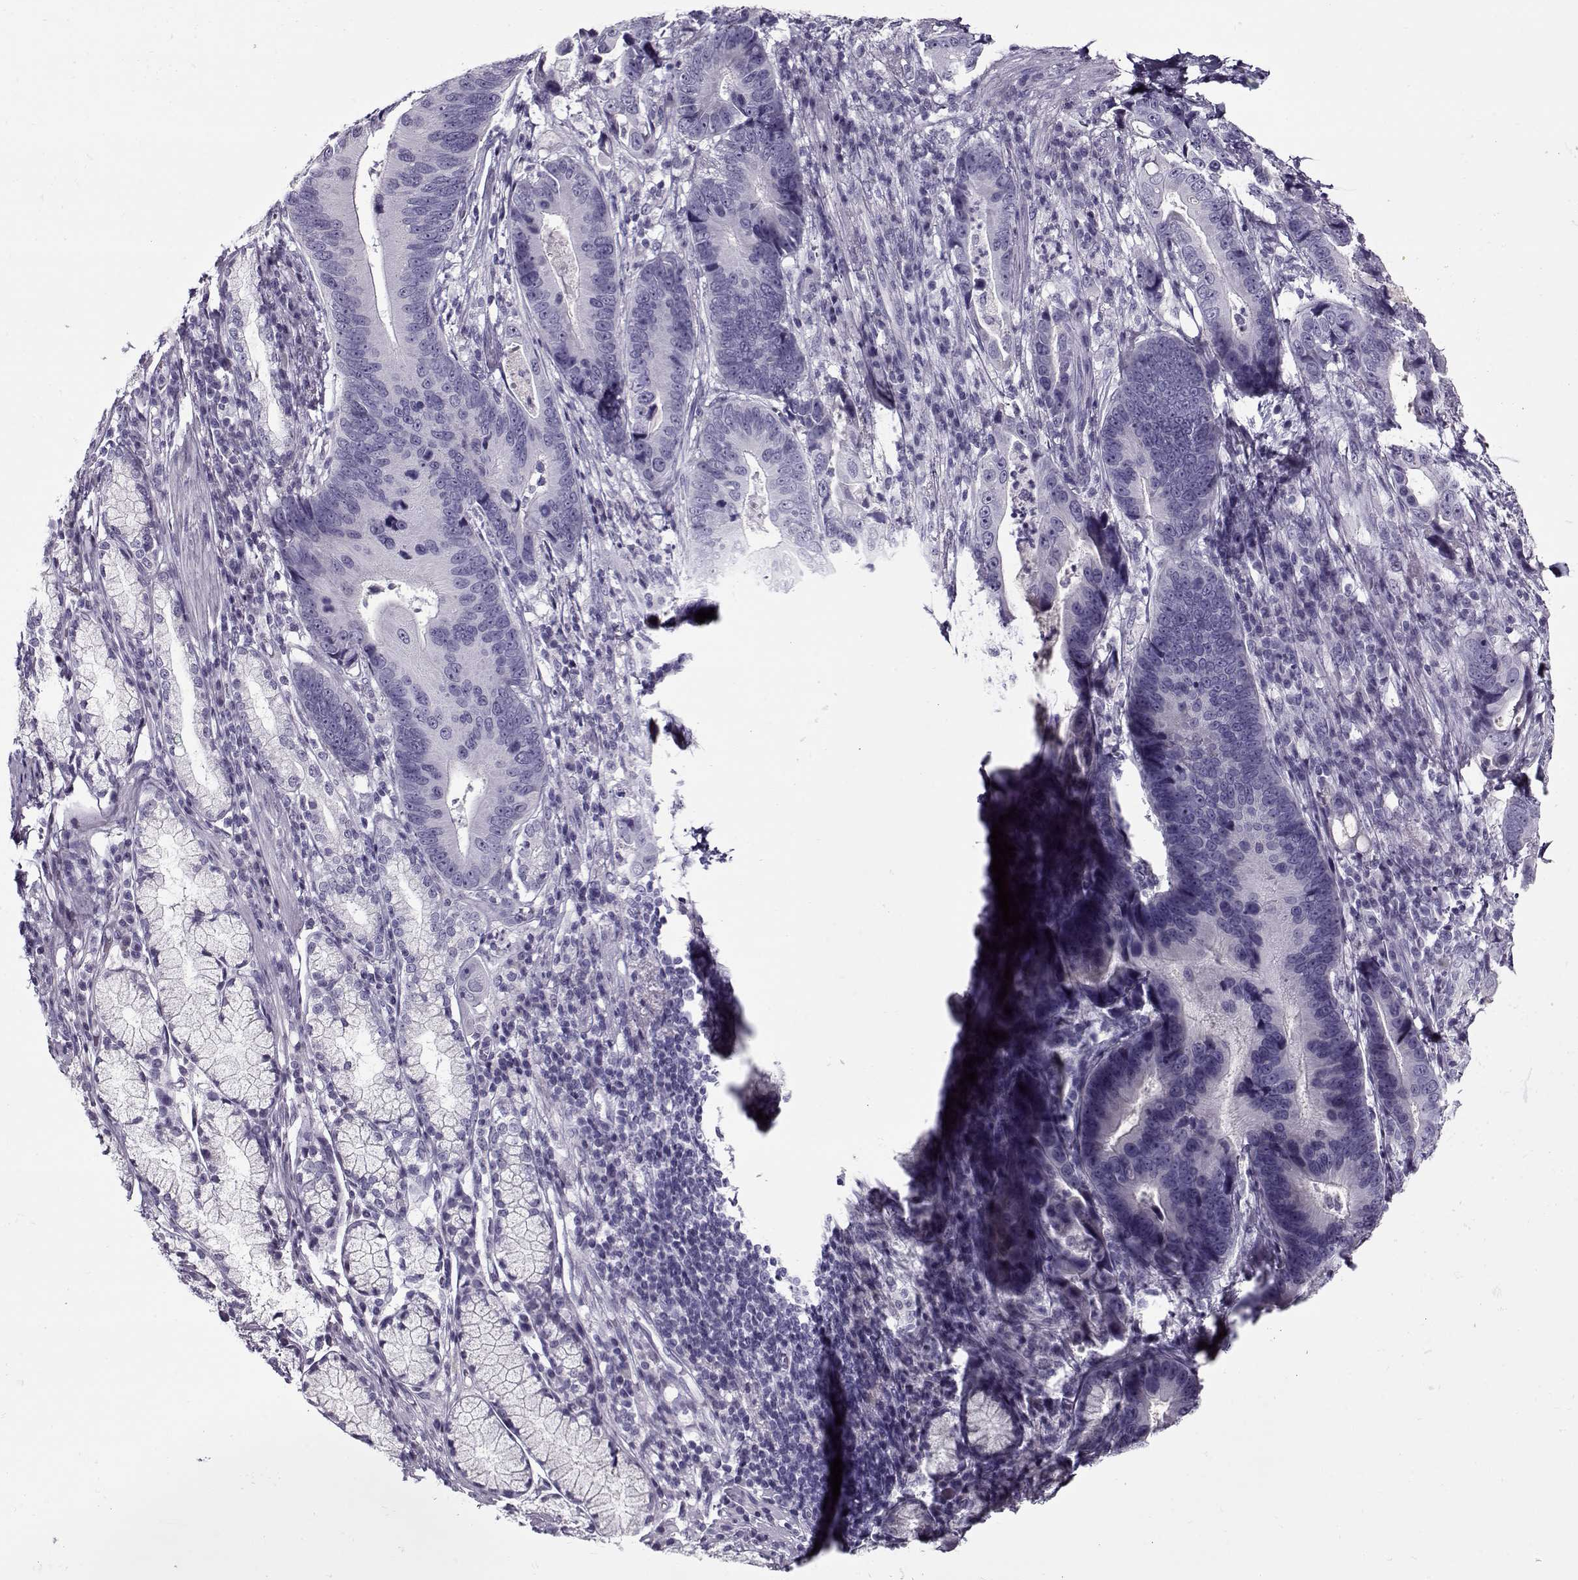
{"staining": {"intensity": "negative", "quantity": "none", "location": "none"}, "tissue": "stomach cancer", "cell_type": "Tumor cells", "image_type": "cancer", "snomed": [{"axis": "morphology", "description": "Adenocarcinoma, NOS"}, {"axis": "topography", "description": "Stomach"}], "caption": "IHC of human stomach cancer (adenocarcinoma) reveals no expression in tumor cells.", "gene": "GAGE2A", "patient": {"sex": "male", "age": 84}}